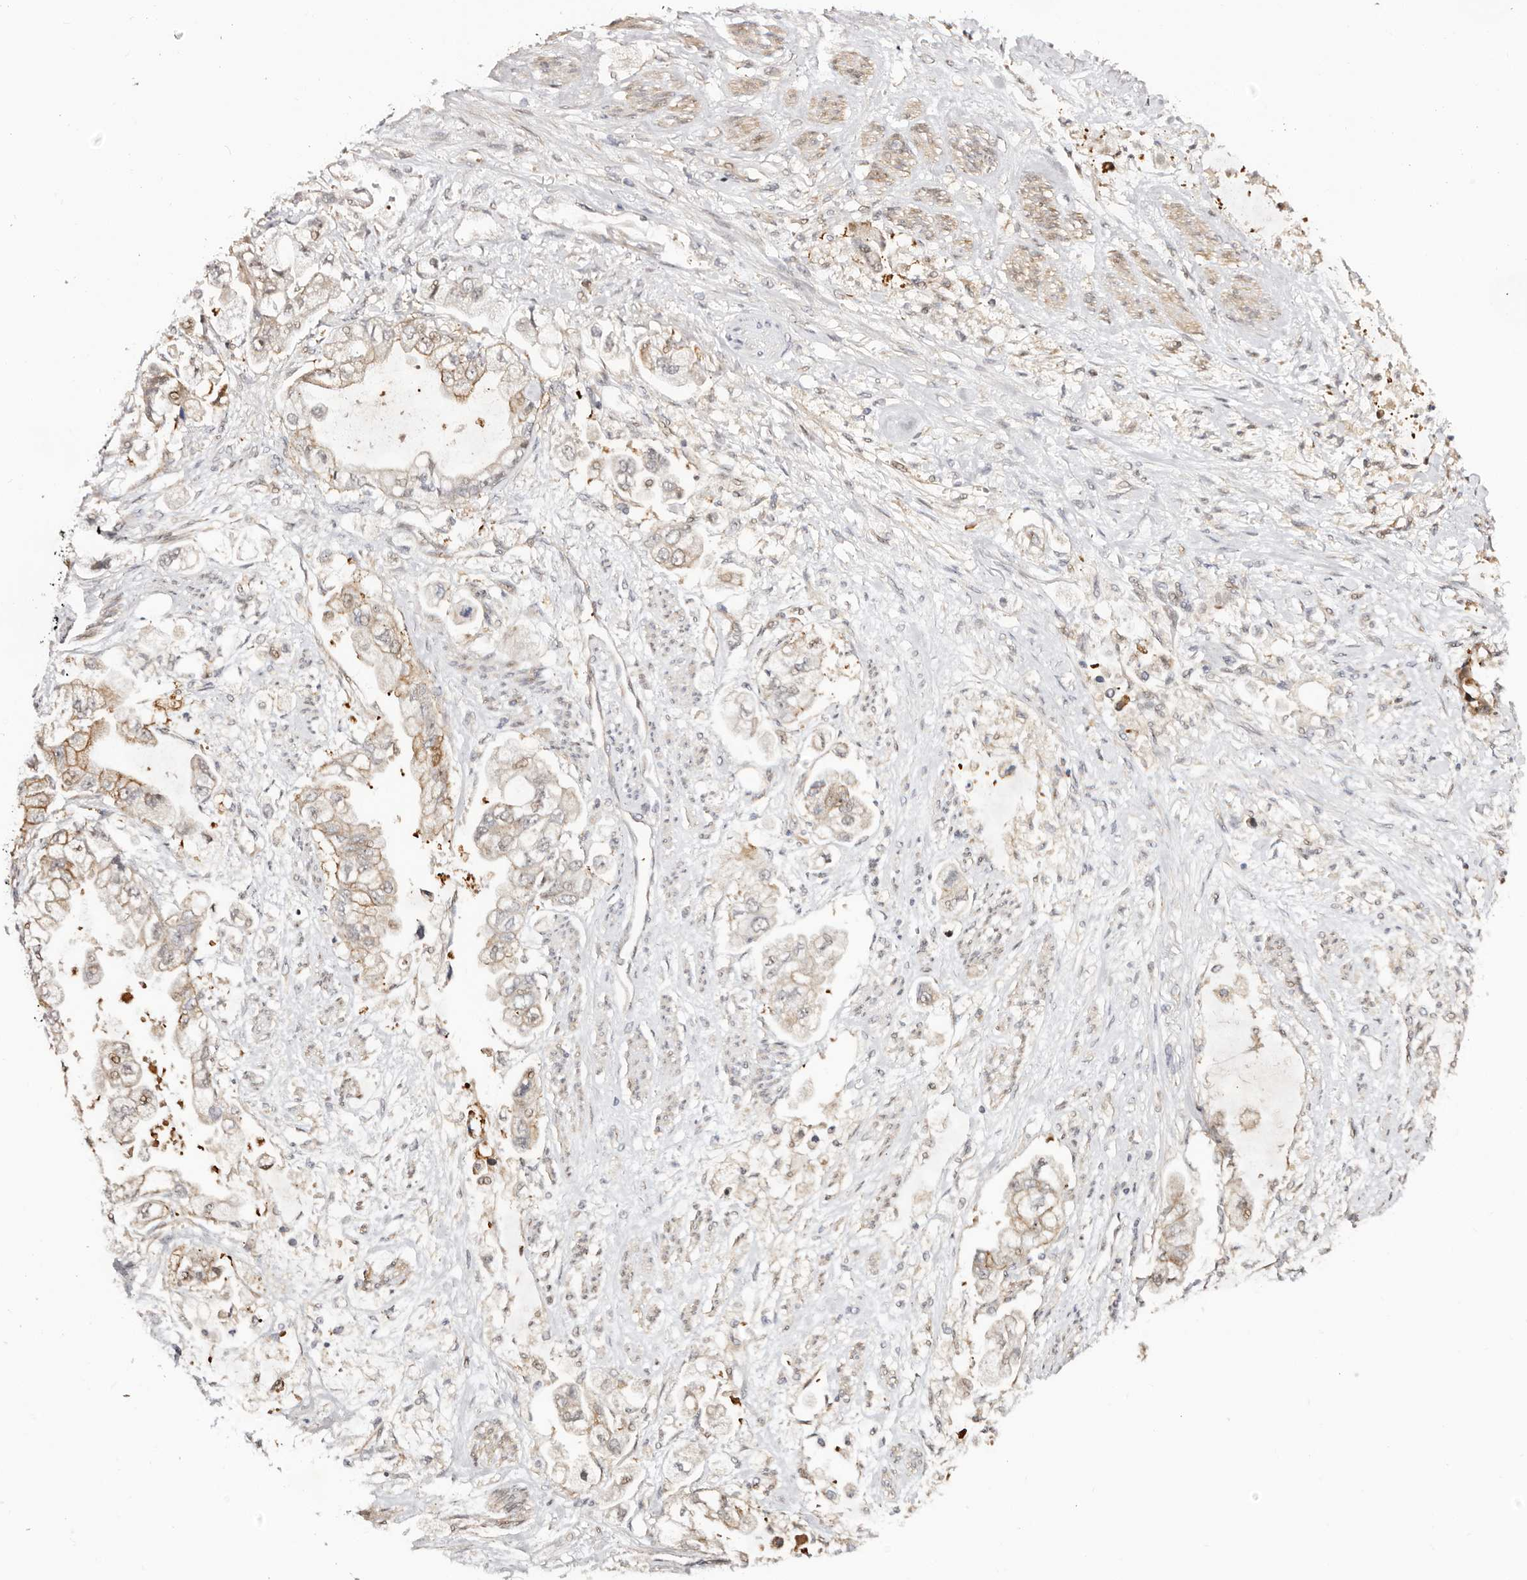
{"staining": {"intensity": "moderate", "quantity": "<25%", "location": "cytoplasmic/membranous"}, "tissue": "stomach cancer", "cell_type": "Tumor cells", "image_type": "cancer", "snomed": [{"axis": "morphology", "description": "Adenocarcinoma, NOS"}, {"axis": "topography", "description": "Stomach"}], "caption": "Immunohistochemistry micrograph of stomach cancer (adenocarcinoma) stained for a protein (brown), which shows low levels of moderate cytoplasmic/membranous positivity in approximately <25% of tumor cells.", "gene": "ODF2L", "patient": {"sex": "male", "age": 62}}